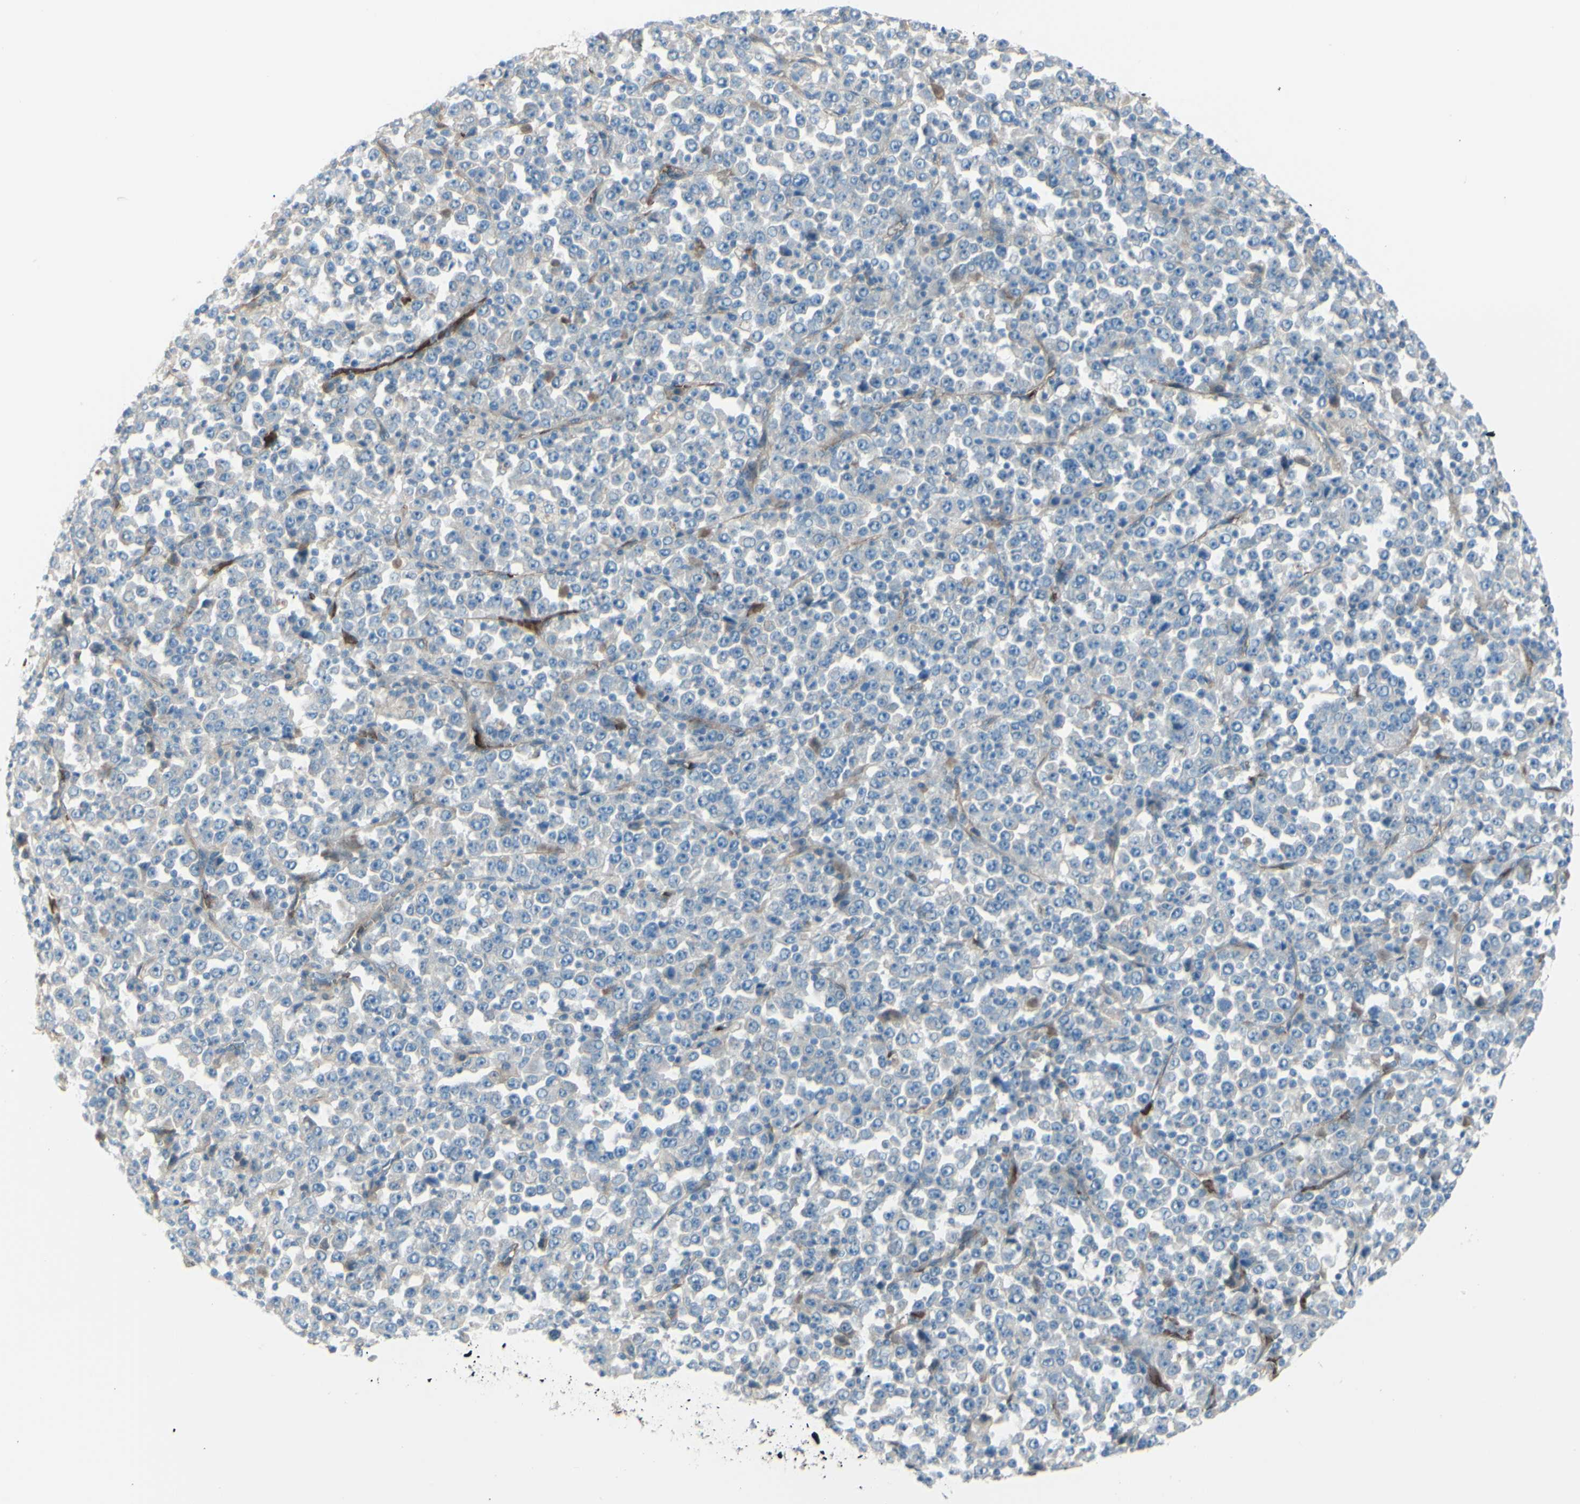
{"staining": {"intensity": "weak", "quantity": ">75%", "location": "cytoplasmic/membranous"}, "tissue": "stomach cancer", "cell_type": "Tumor cells", "image_type": "cancer", "snomed": [{"axis": "morphology", "description": "Normal tissue, NOS"}, {"axis": "morphology", "description": "Adenocarcinoma, NOS"}, {"axis": "topography", "description": "Stomach, upper"}, {"axis": "topography", "description": "Stomach"}], "caption": "Immunohistochemical staining of stomach cancer (adenocarcinoma) exhibits weak cytoplasmic/membranous protein positivity in about >75% of tumor cells. (brown staining indicates protein expression, while blue staining denotes nuclei).", "gene": "PCDHGA2", "patient": {"sex": "male", "age": 59}}